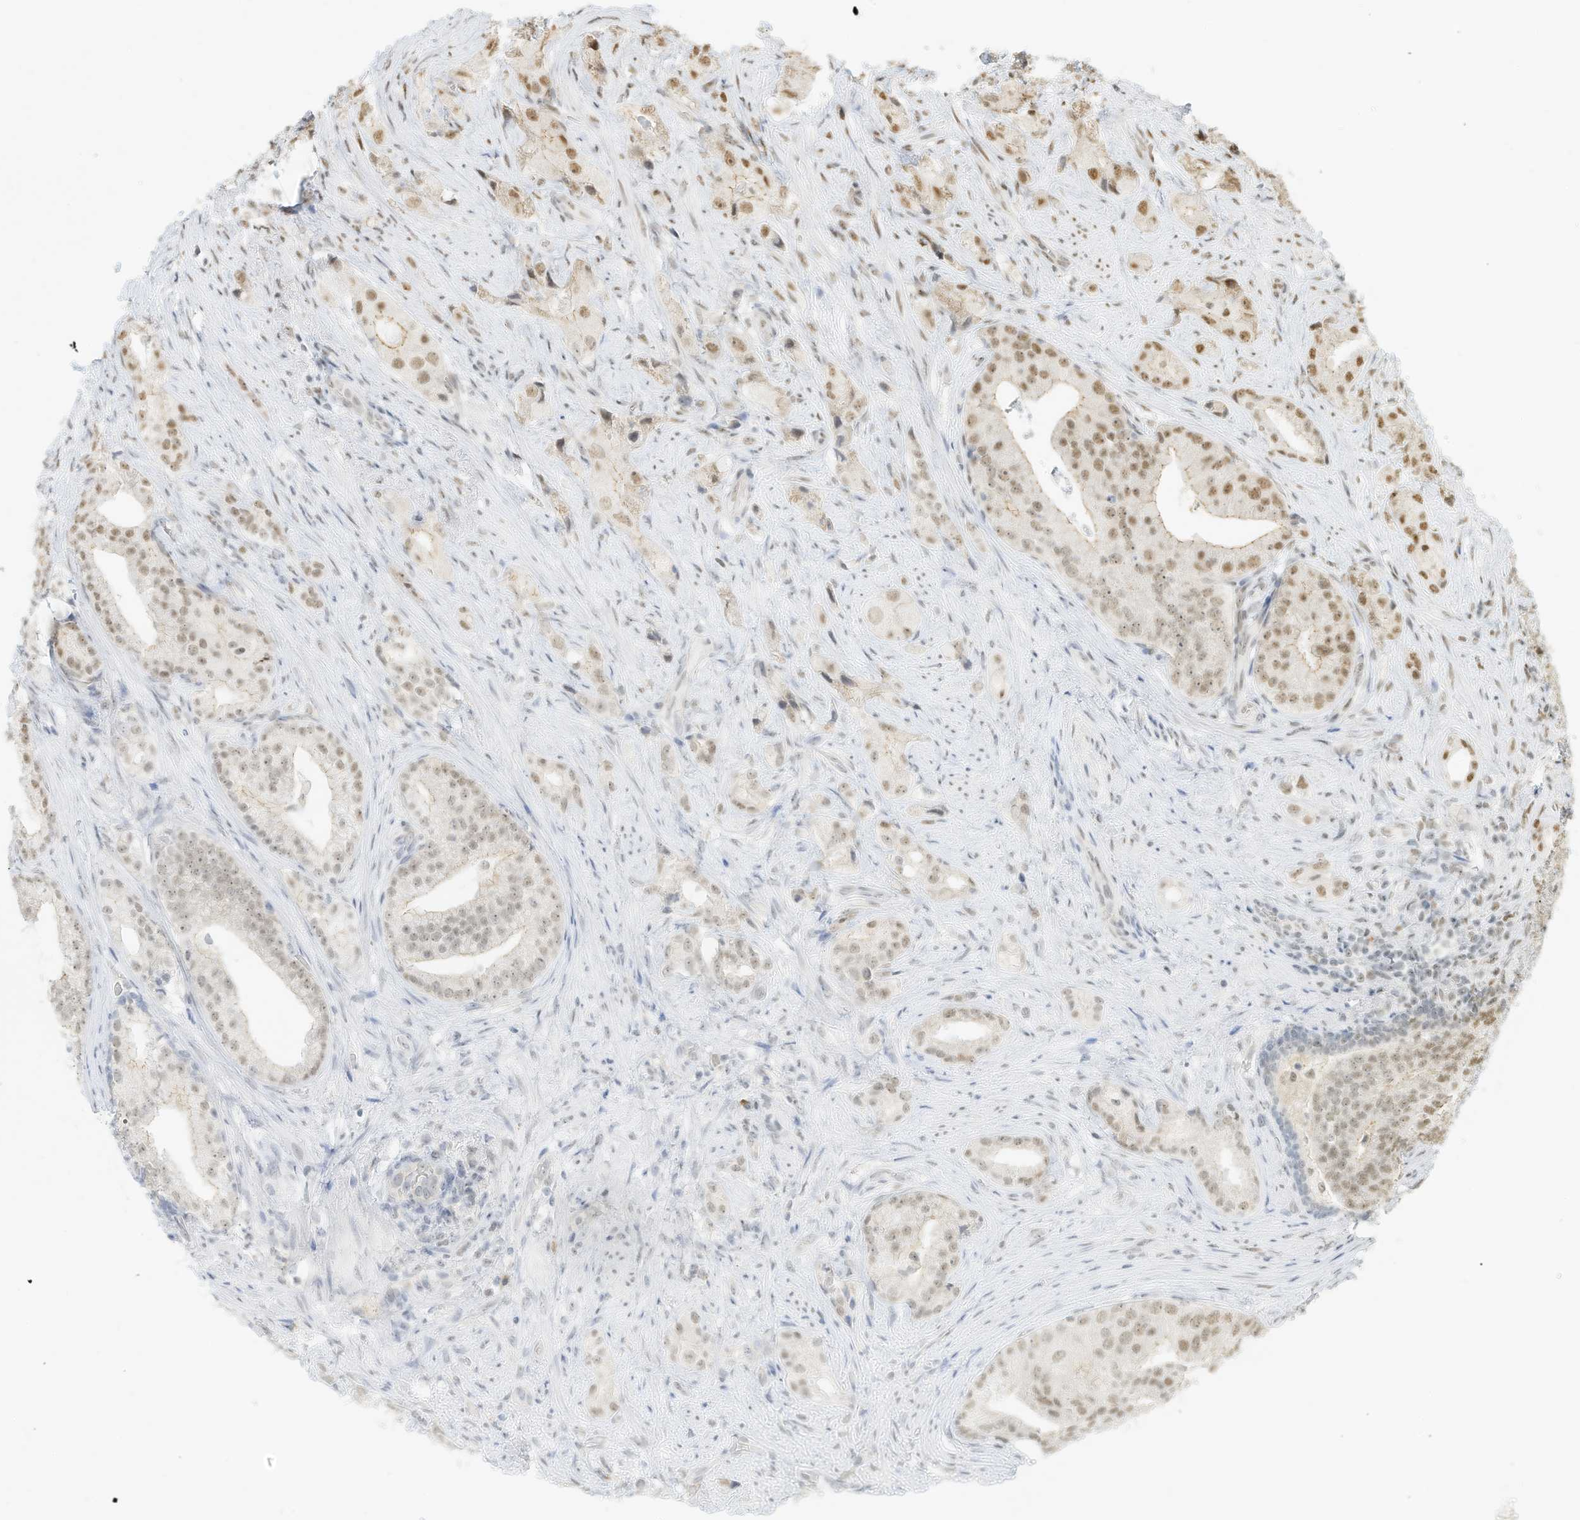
{"staining": {"intensity": "moderate", "quantity": "25%-75%", "location": "nuclear"}, "tissue": "prostate cancer", "cell_type": "Tumor cells", "image_type": "cancer", "snomed": [{"axis": "morphology", "description": "Adenocarcinoma, Low grade"}, {"axis": "topography", "description": "Prostate"}], "caption": "High-power microscopy captured an immunohistochemistry photomicrograph of prostate low-grade adenocarcinoma, revealing moderate nuclear expression in approximately 25%-75% of tumor cells.", "gene": "NHSL1", "patient": {"sex": "male", "age": 71}}